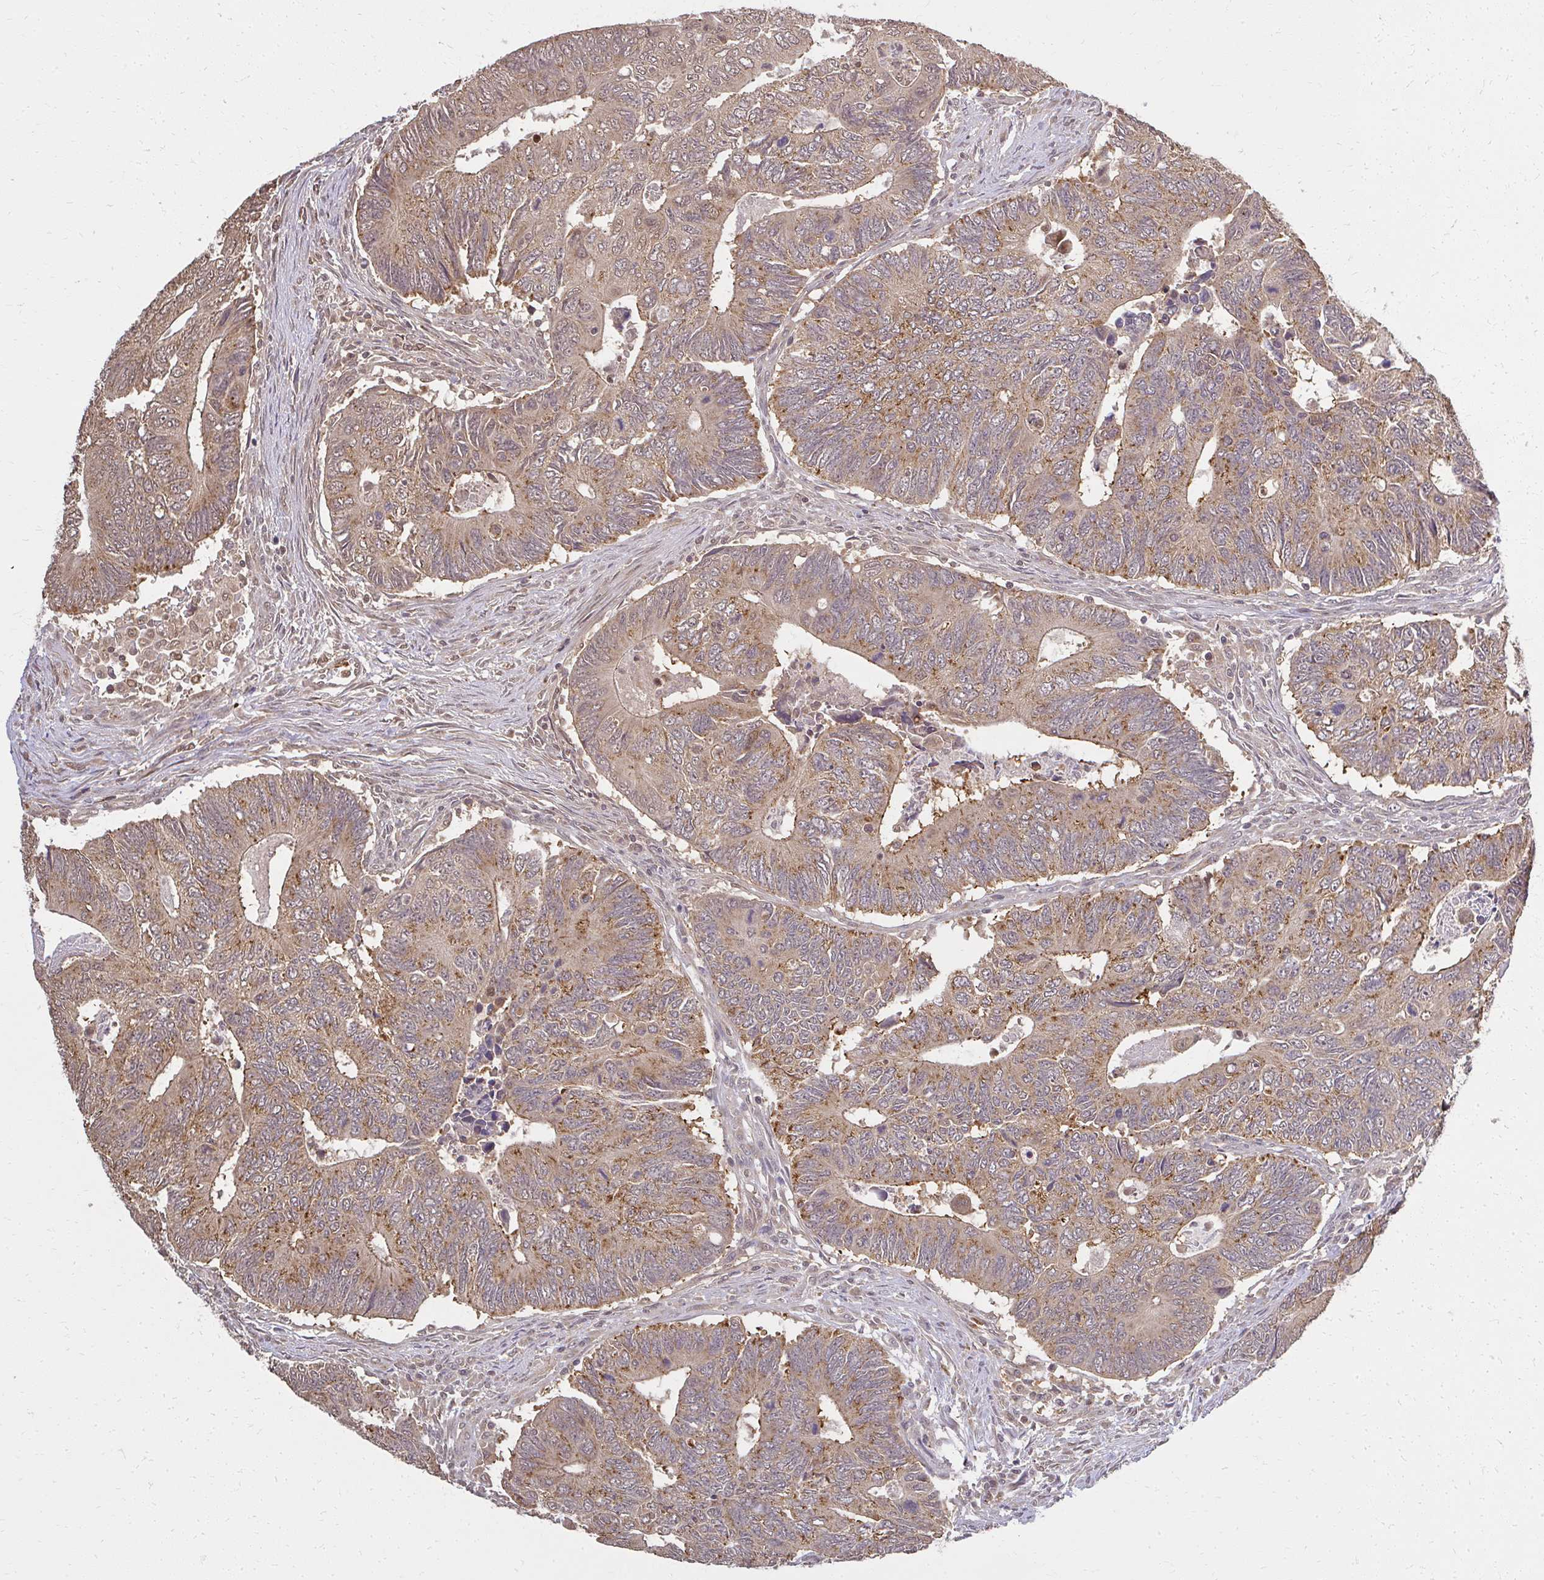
{"staining": {"intensity": "weak", "quantity": "25%-75%", "location": "cytoplasmic/membranous"}, "tissue": "colorectal cancer", "cell_type": "Tumor cells", "image_type": "cancer", "snomed": [{"axis": "morphology", "description": "Adenocarcinoma, NOS"}, {"axis": "topography", "description": "Colon"}], "caption": "Immunohistochemical staining of adenocarcinoma (colorectal) shows weak cytoplasmic/membranous protein staining in approximately 25%-75% of tumor cells. The staining was performed using DAB (3,3'-diaminobenzidine) to visualize the protein expression in brown, while the nuclei were stained in blue with hematoxylin (Magnification: 20x).", "gene": "LARS2", "patient": {"sex": "male", "age": 87}}